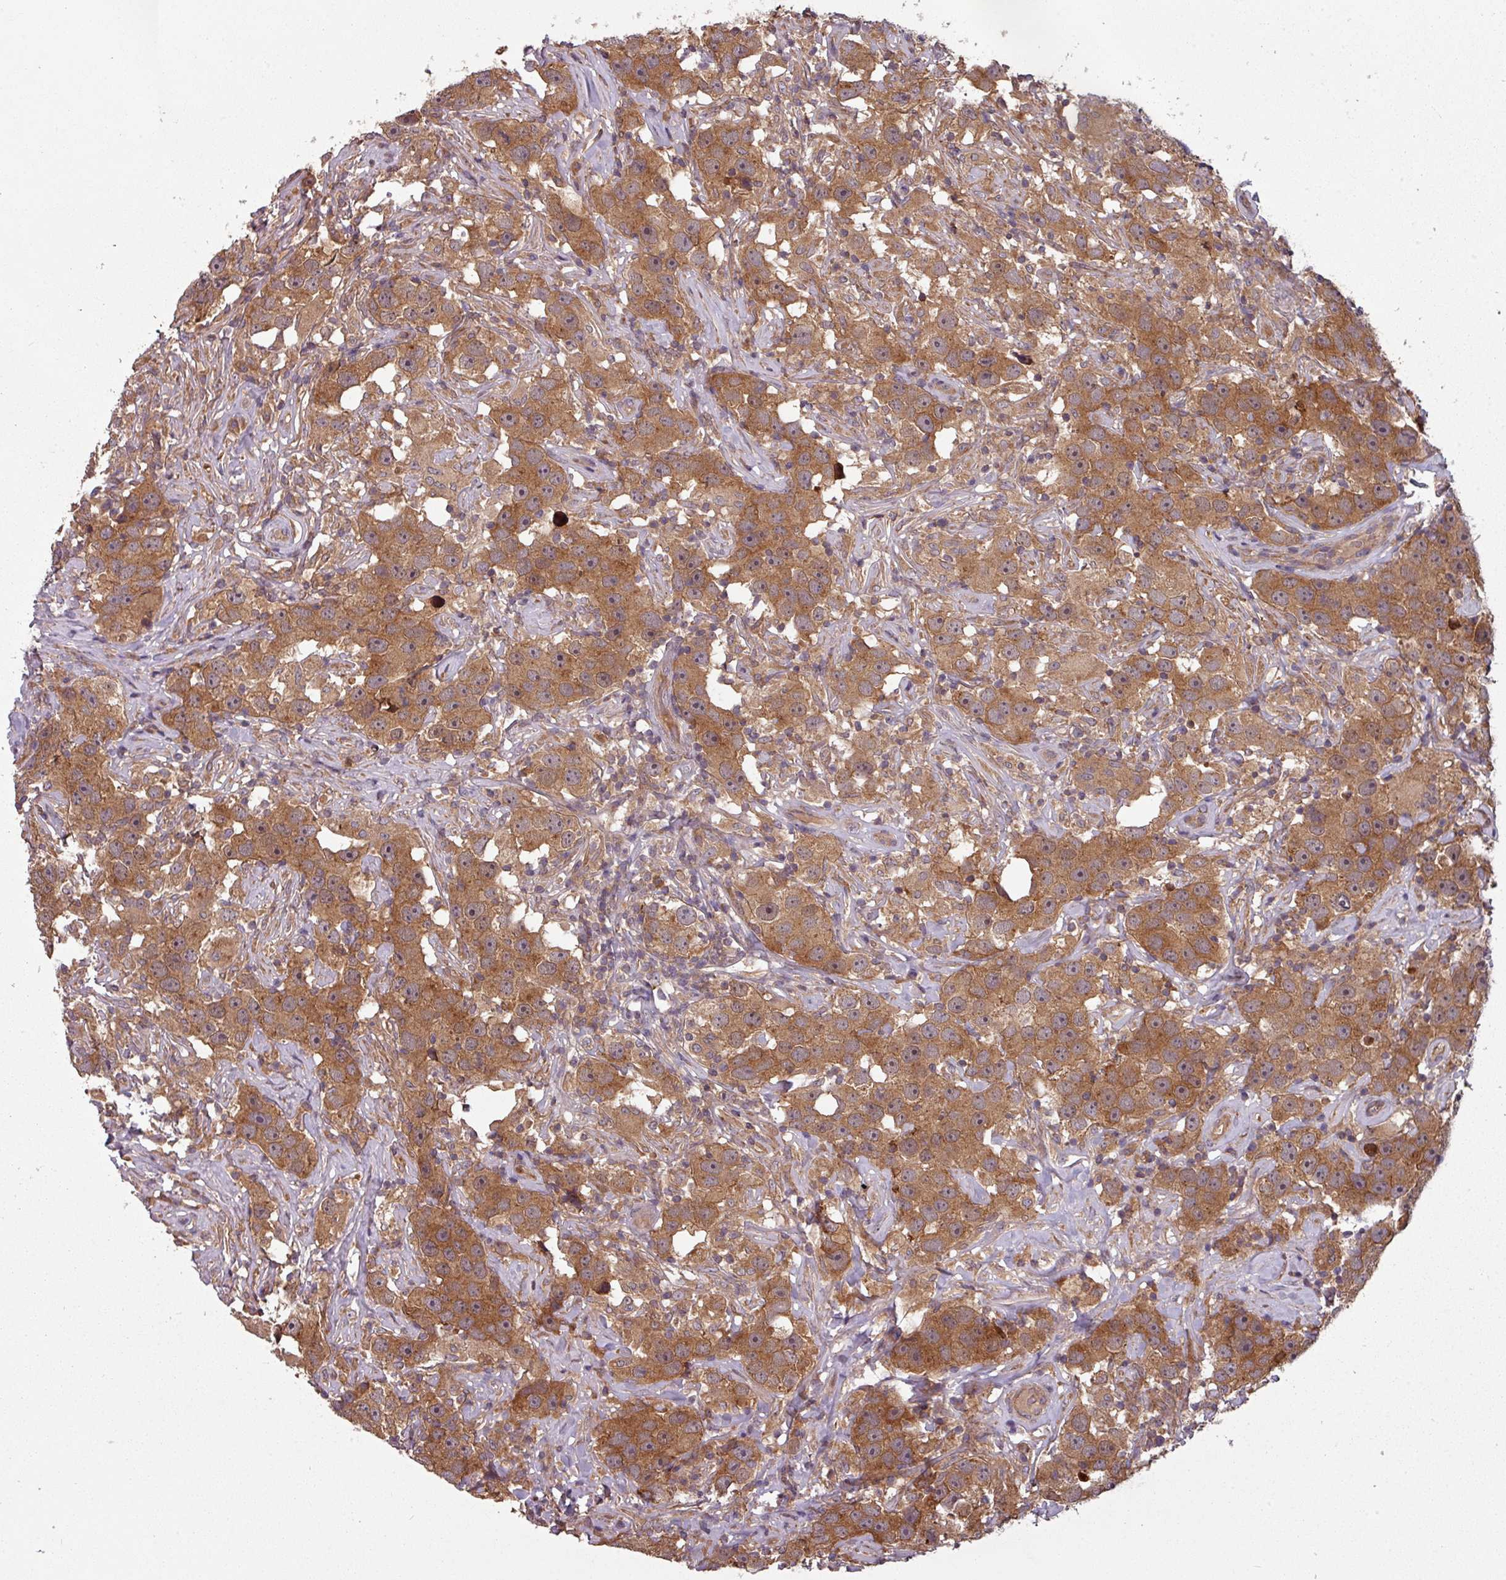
{"staining": {"intensity": "moderate", "quantity": ">75%", "location": "cytoplasmic/membranous"}, "tissue": "testis cancer", "cell_type": "Tumor cells", "image_type": "cancer", "snomed": [{"axis": "morphology", "description": "Seminoma, NOS"}, {"axis": "topography", "description": "Testis"}], "caption": "A medium amount of moderate cytoplasmic/membranous staining is appreciated in about >75% of tumor cells in testis cancer tissue. (DAB = brown stain, brightfield microscopy at high magnification).", "gene": "GSKIP", "patient": {"sex": "male", "age": 49}}